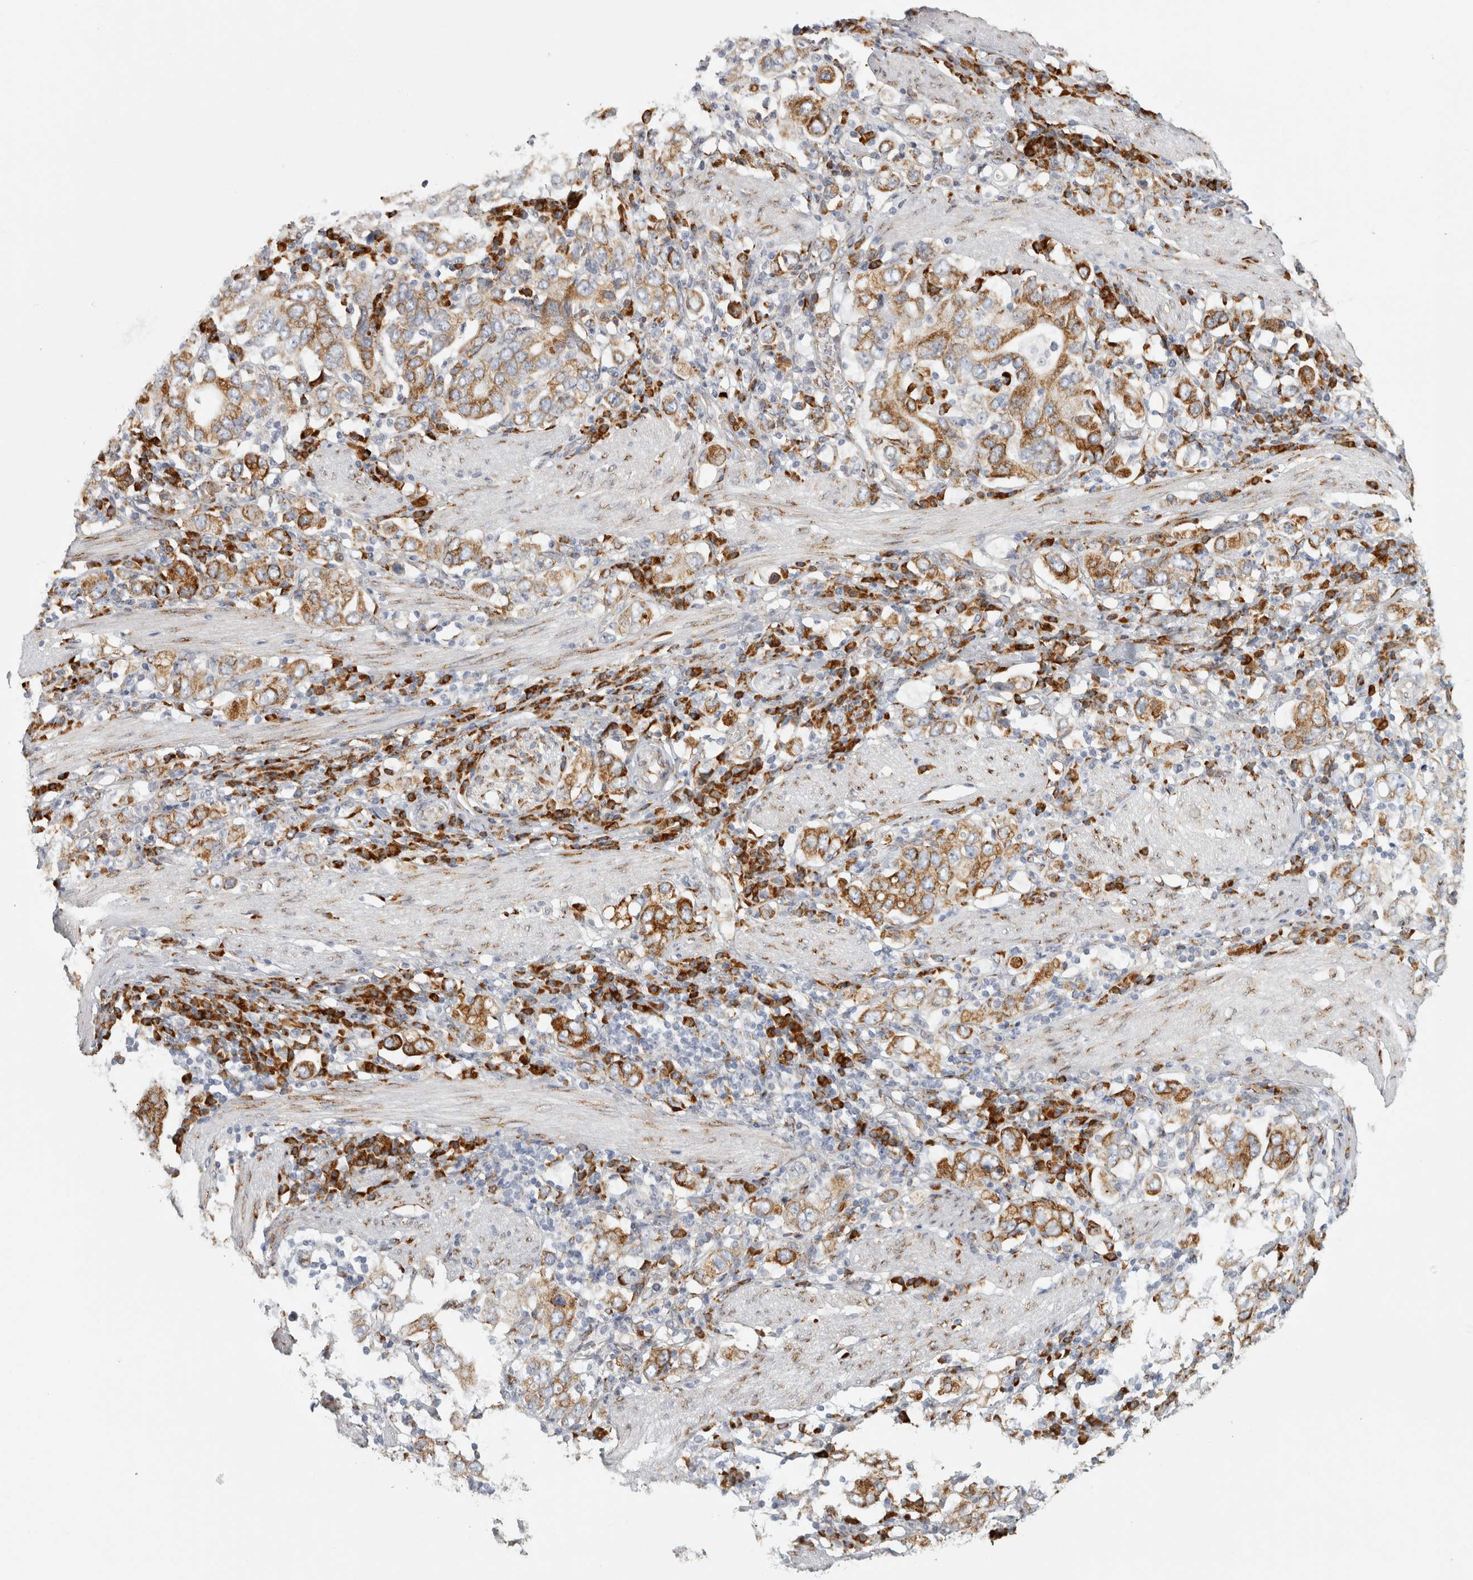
{"staining": {"intensity": "moderate", "quantity": ">75%", "location": "cytoplasmic/membranous"}, "tissue": "stomach cancer", "cell_type": "Tumor cells", "image_type": "cancer", "snomed": [{"axis": "morphology", "description": "Adenocarcinoma, NOS"}, {"axis": "topography", "description": "Stomach, upper"}], "caption": "This is a photomicrograph of immunohistochemistry staining of adenocarcinoma (stomach), which shows moderate positivity in the cytoplasmic/membranous of tumor cells.", "gene": "OSTN", "patient": {"sex": "male", "age": 62}}